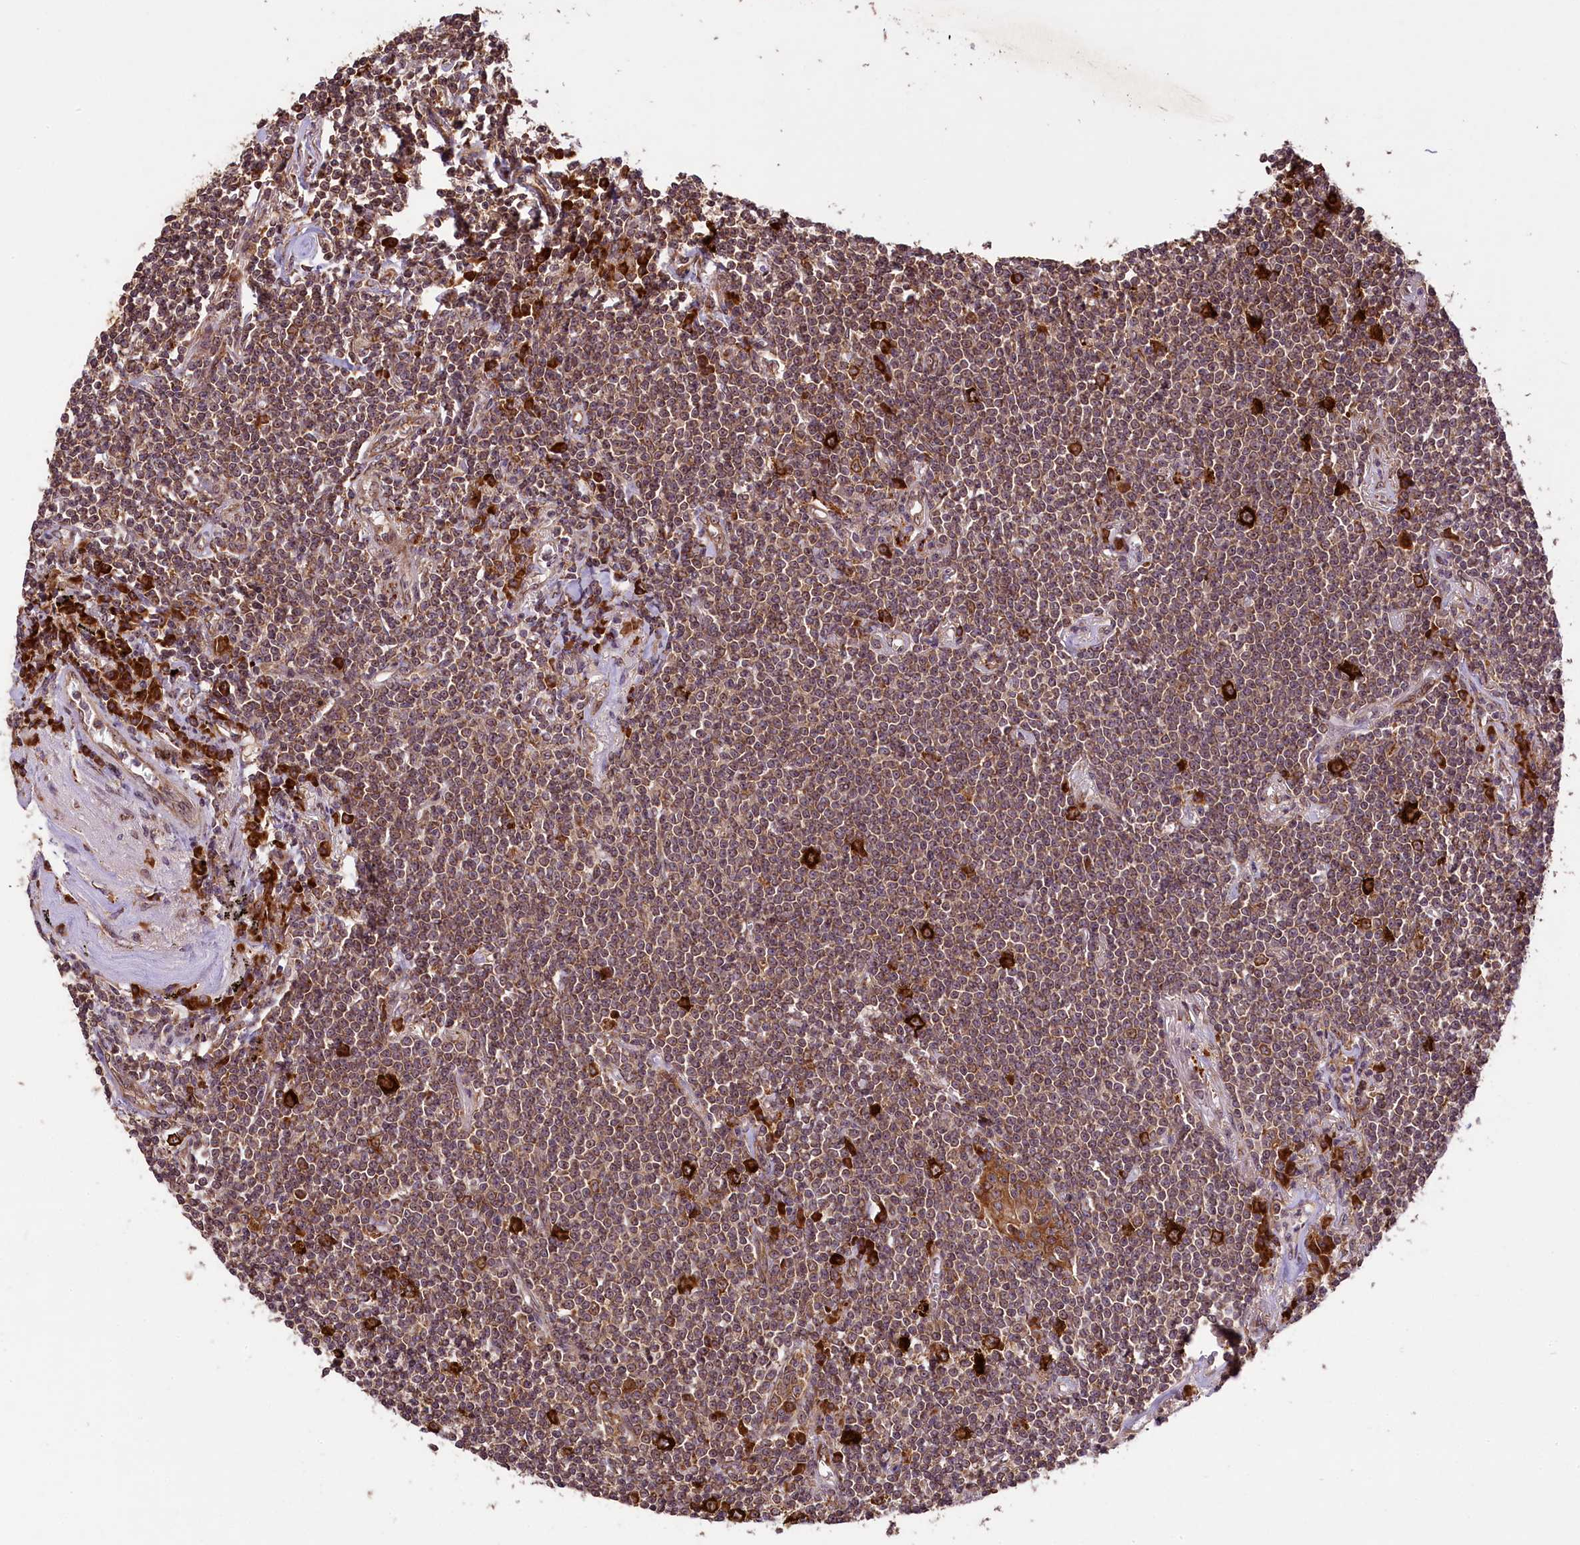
{"staining": {"intensity": "moderate", "quantity": ">75%", "location": "cytoplasmic/membranous"}, "tissue": "lymphoma", "cell_type": "Tumor cells", "image_type": "cancer", "snomed": [{"axis": "morphology", "description": "Malignant lymphoma, non-Hodgkin's type, Low grade"}, {"axis": "topography", "description": "Lung"}], "caption": "Low-grade malignant lymphoma, non-Hodgkin's type was stained to show a protein in brown. There is medium levels of moderate cytoplasmic/membranous positivity in approximately >75% of tumor cells. (DAB (3,3'-diaminobenzidine) = brown stain, brightfield microscopy at high magnification).", "gene": "LARP4", "patient": {"sex": "female", "age": 71}}